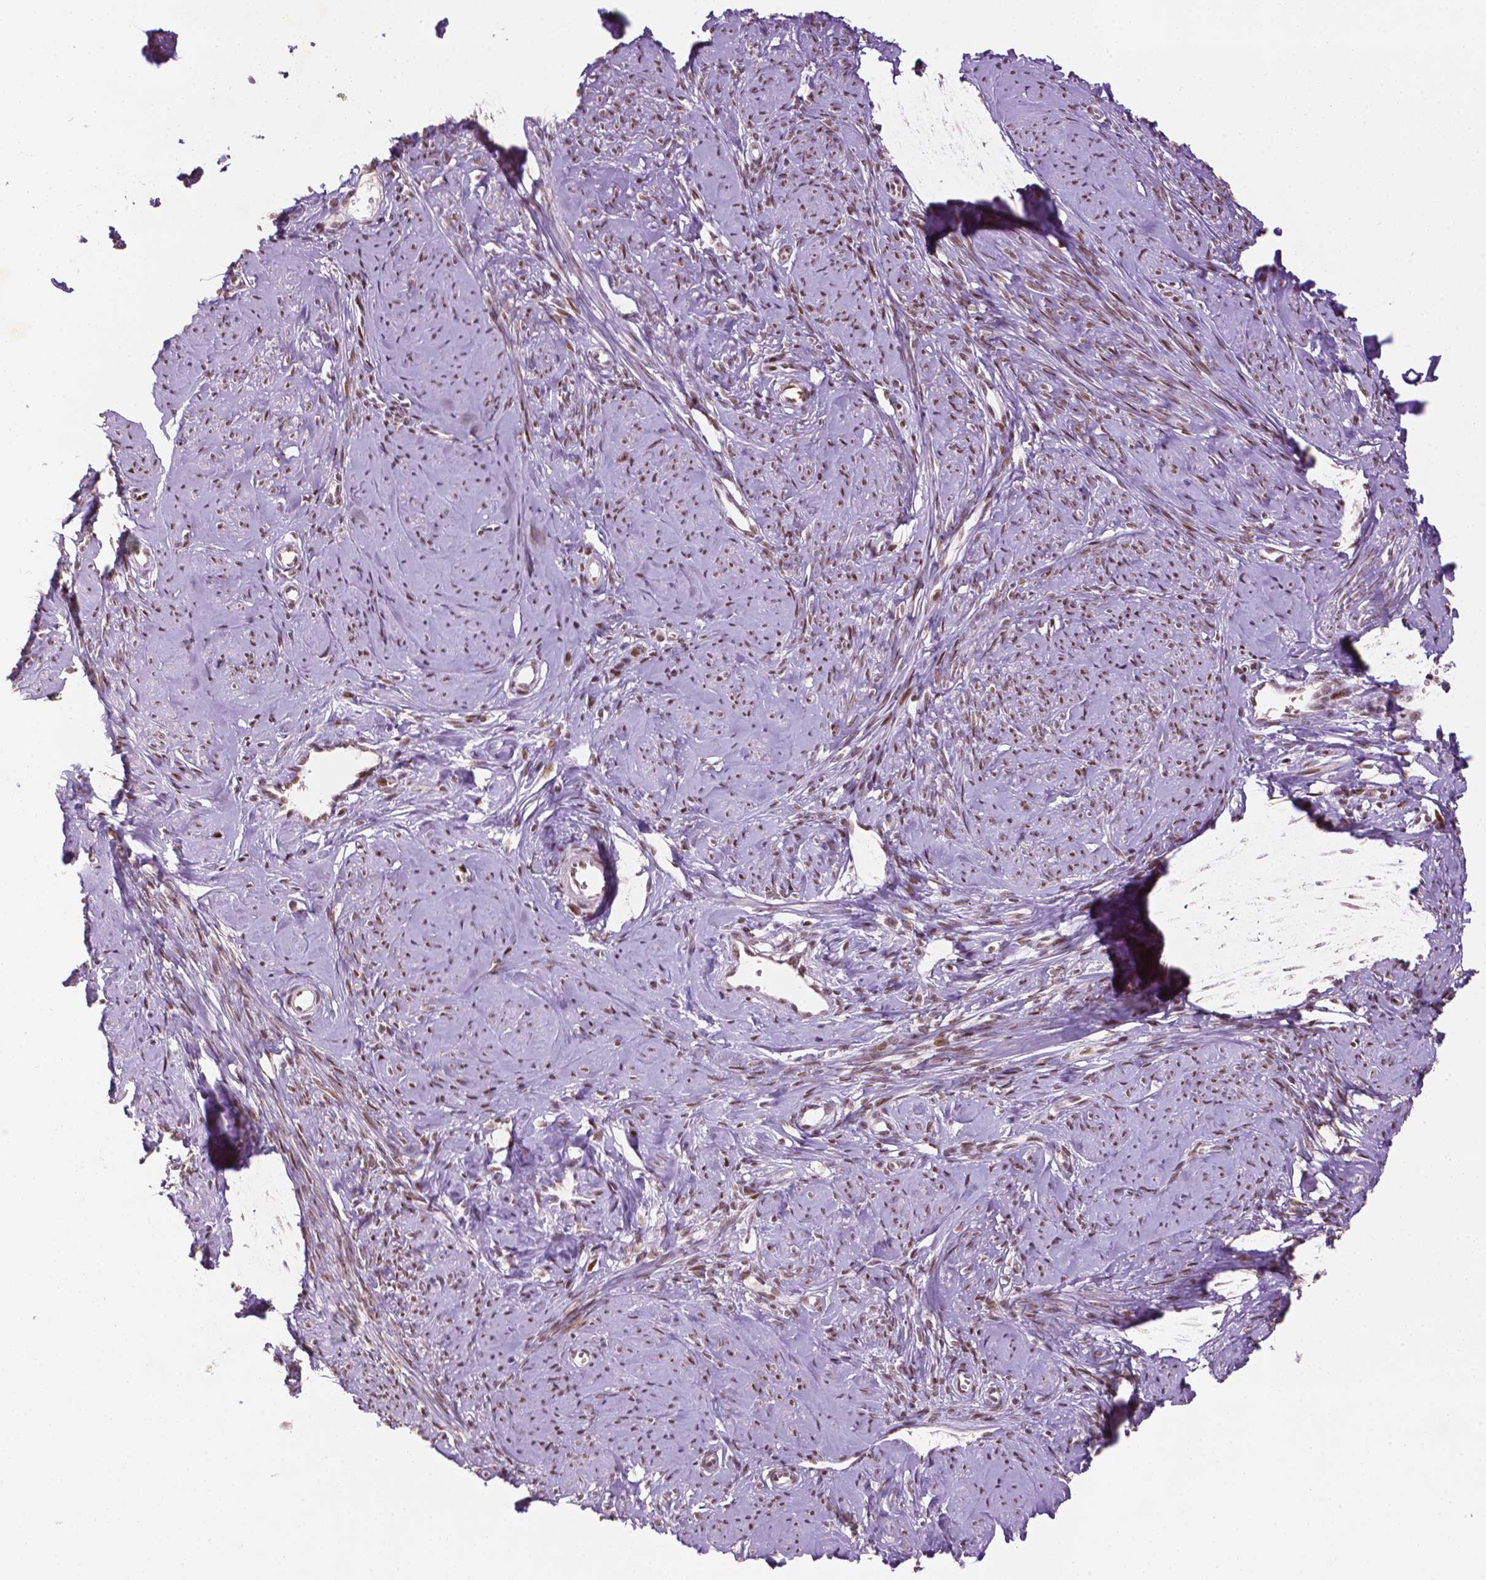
{"staining": {"intensity": "moderate", "quantity": "25%-75%", "location": "nuclear"}, "tissue": "smooth muscle", "cell_type": "Smooth muscle cells", "image_type": "normal", "snomed": [{"axis": "morphology", "description": "Normal tissue, NOS"}, {"axis": "topography", "description": "Smooth muscle"}], "caption": "IHC (DAB (3,3'-diaminobenzidine)) staining of normal human smooth muscle reveals moderate nuclear protein positivity in about 25%-75% of smooth muscle cells.", "gene": "ZNF41", "patient": {"sex": "female", "age": 48}}